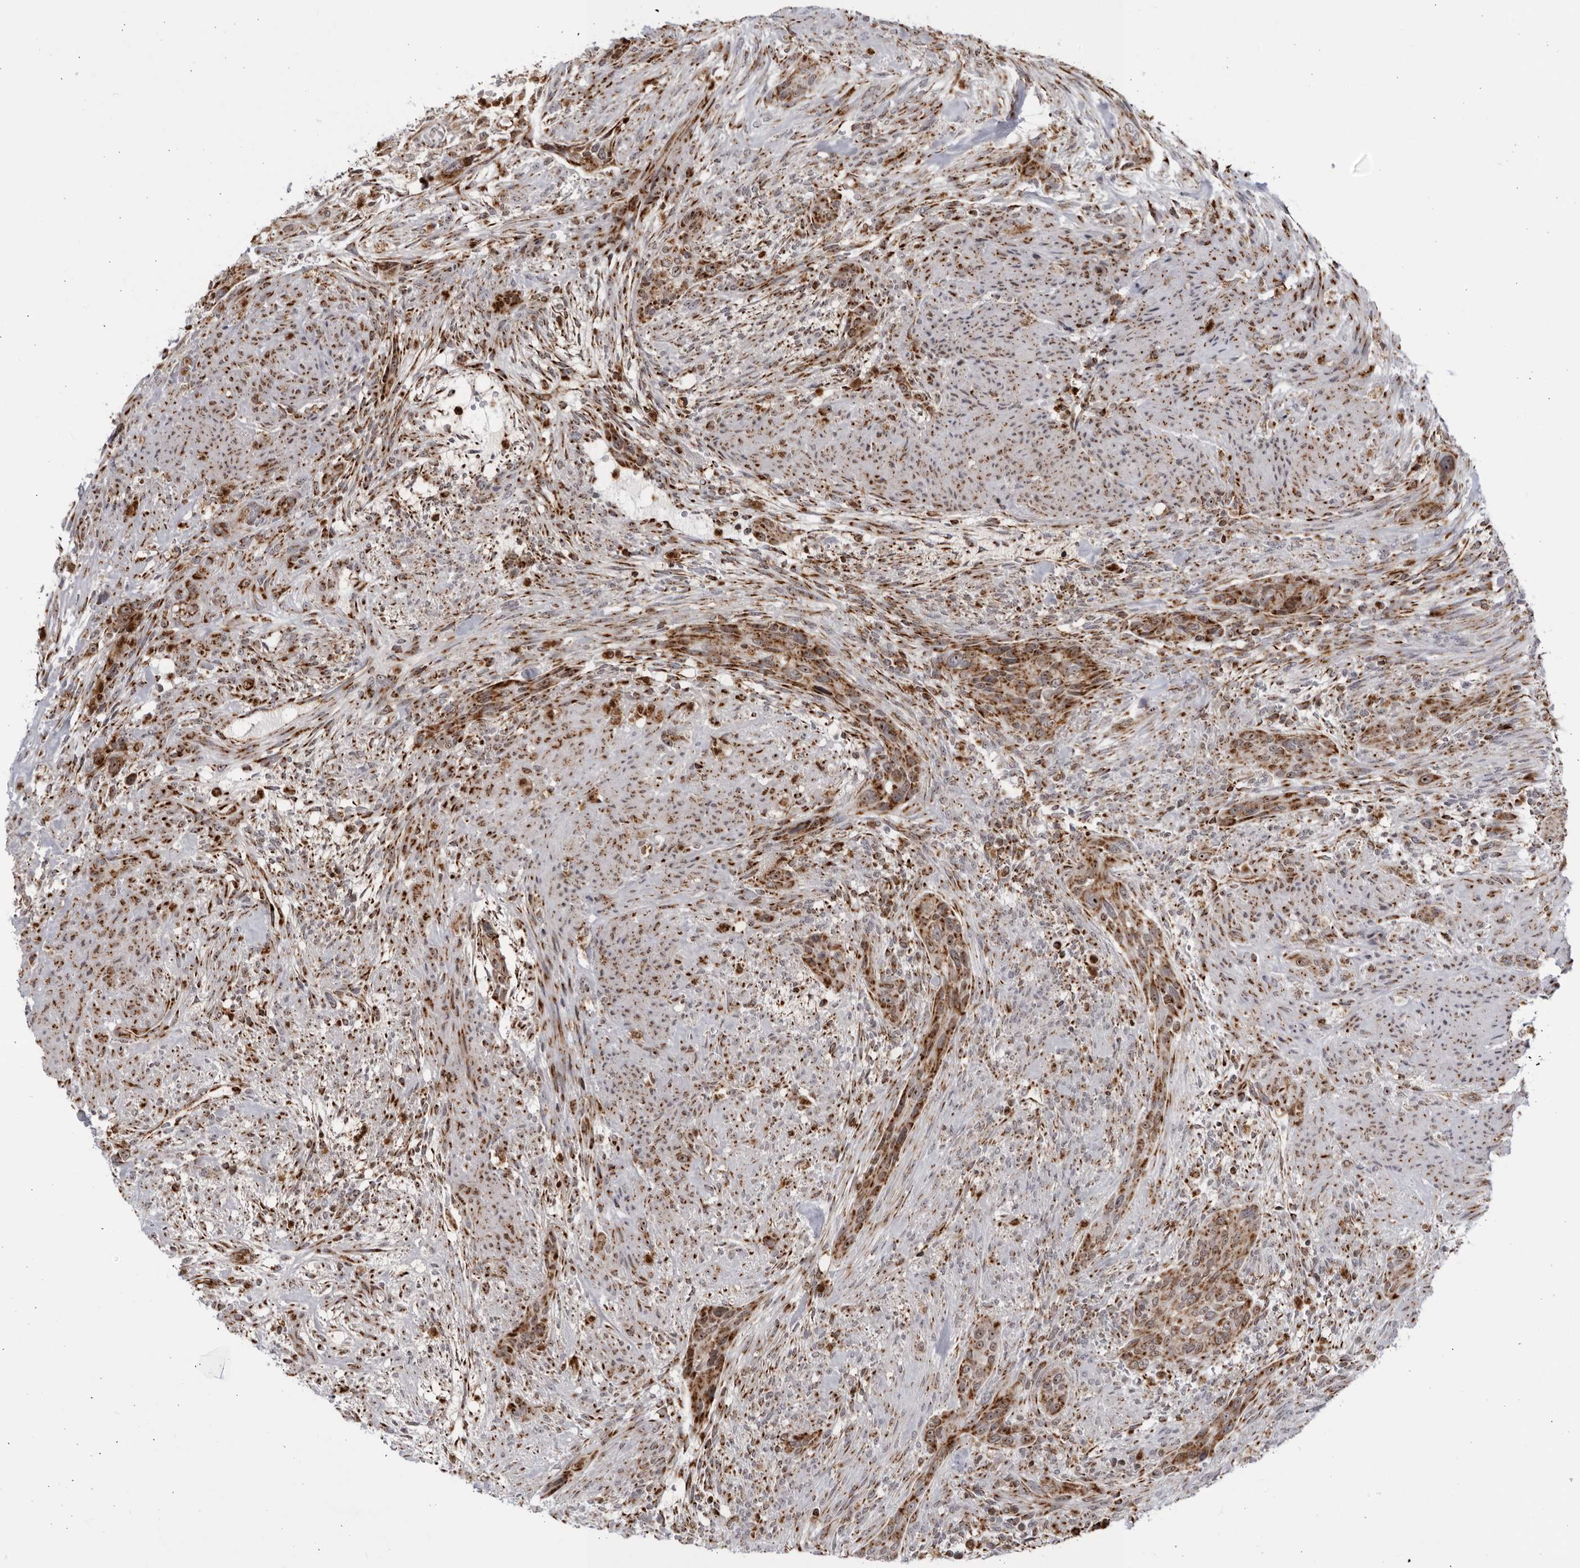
{"staining": {"intensity": "moderate", "quantity": ">75%", "location": "cytoplasmic/membranous,nuclear"}, "tissue": "urothelial cancer", "cell_type": "Tumor cells", "image_type": "cancer", "snomed": [{"axis": "morphology", "description": "Urothelial carcinoma, High grade"}, {"axis": "topography", "description": "Urinary bladder"}], "caption": "Approximately >75% of tumor cells in urothelial cancer display moderate cytoplasmic/membranous and nuclear protein staining as visualized by brown immunohistochemical staining.", "gene": "RBM34", "patient": {"sex": "male", "age": 35}}